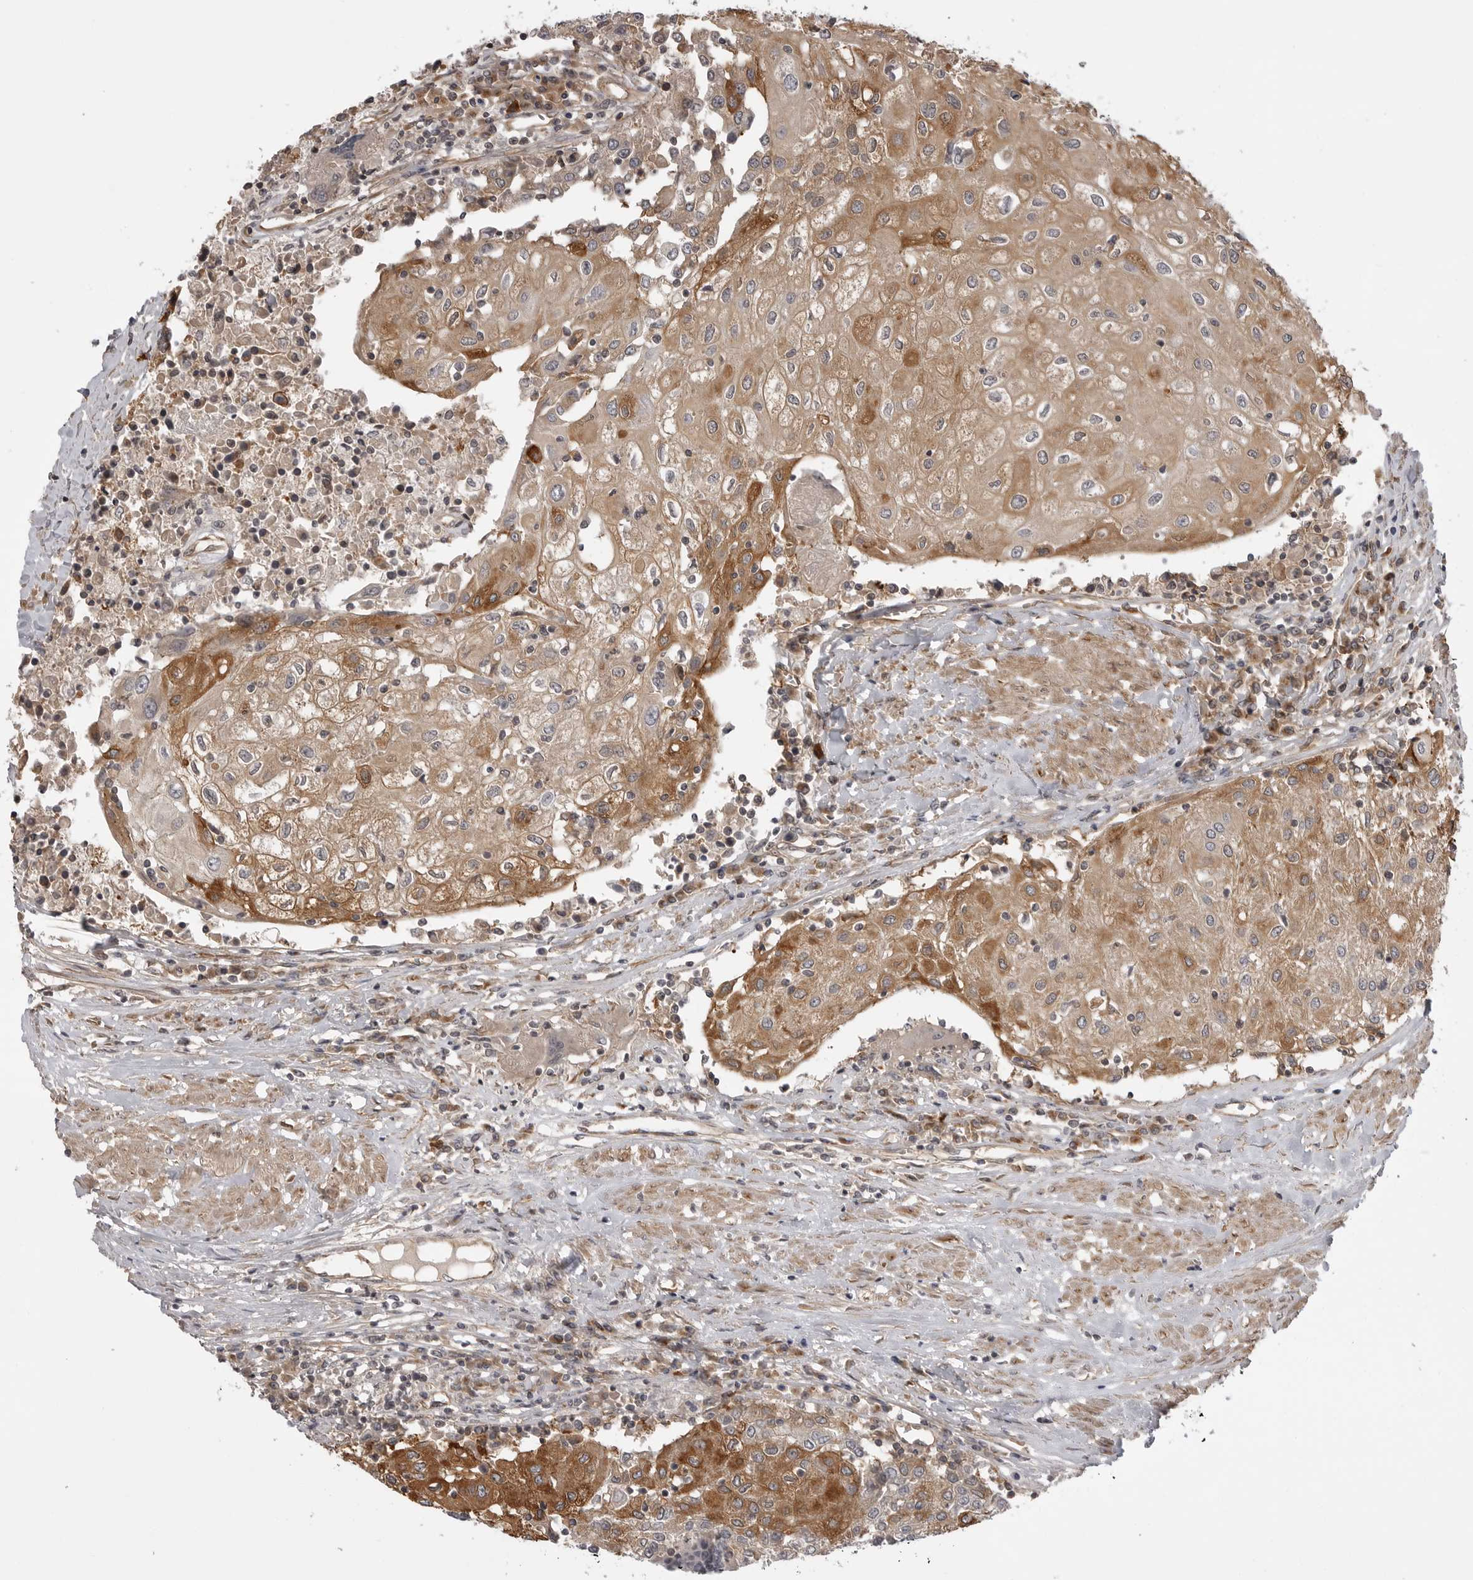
{"staining": {"intensity": "moderate", "quantity": "25%-75%", "location": "cytoplasmic/membranous"}, "tissue": "urothelial cancer", "cell_type": "Tumor cells", "image_type": "cancer", "snomed": [{"axis": "morphology", "description": "Urothelial carcinoma, High grade"}, {"axis": "topography", "description": "Urinary bladder"}], "caption": "Immunohistochemical staining of human urothelial cancer reveals moderate cytoplasmic/membranous protein staining in about 25%-75% of tumor cells.", "gene": "LRRC45", "patient": {"sex": "female", "age": 85}}